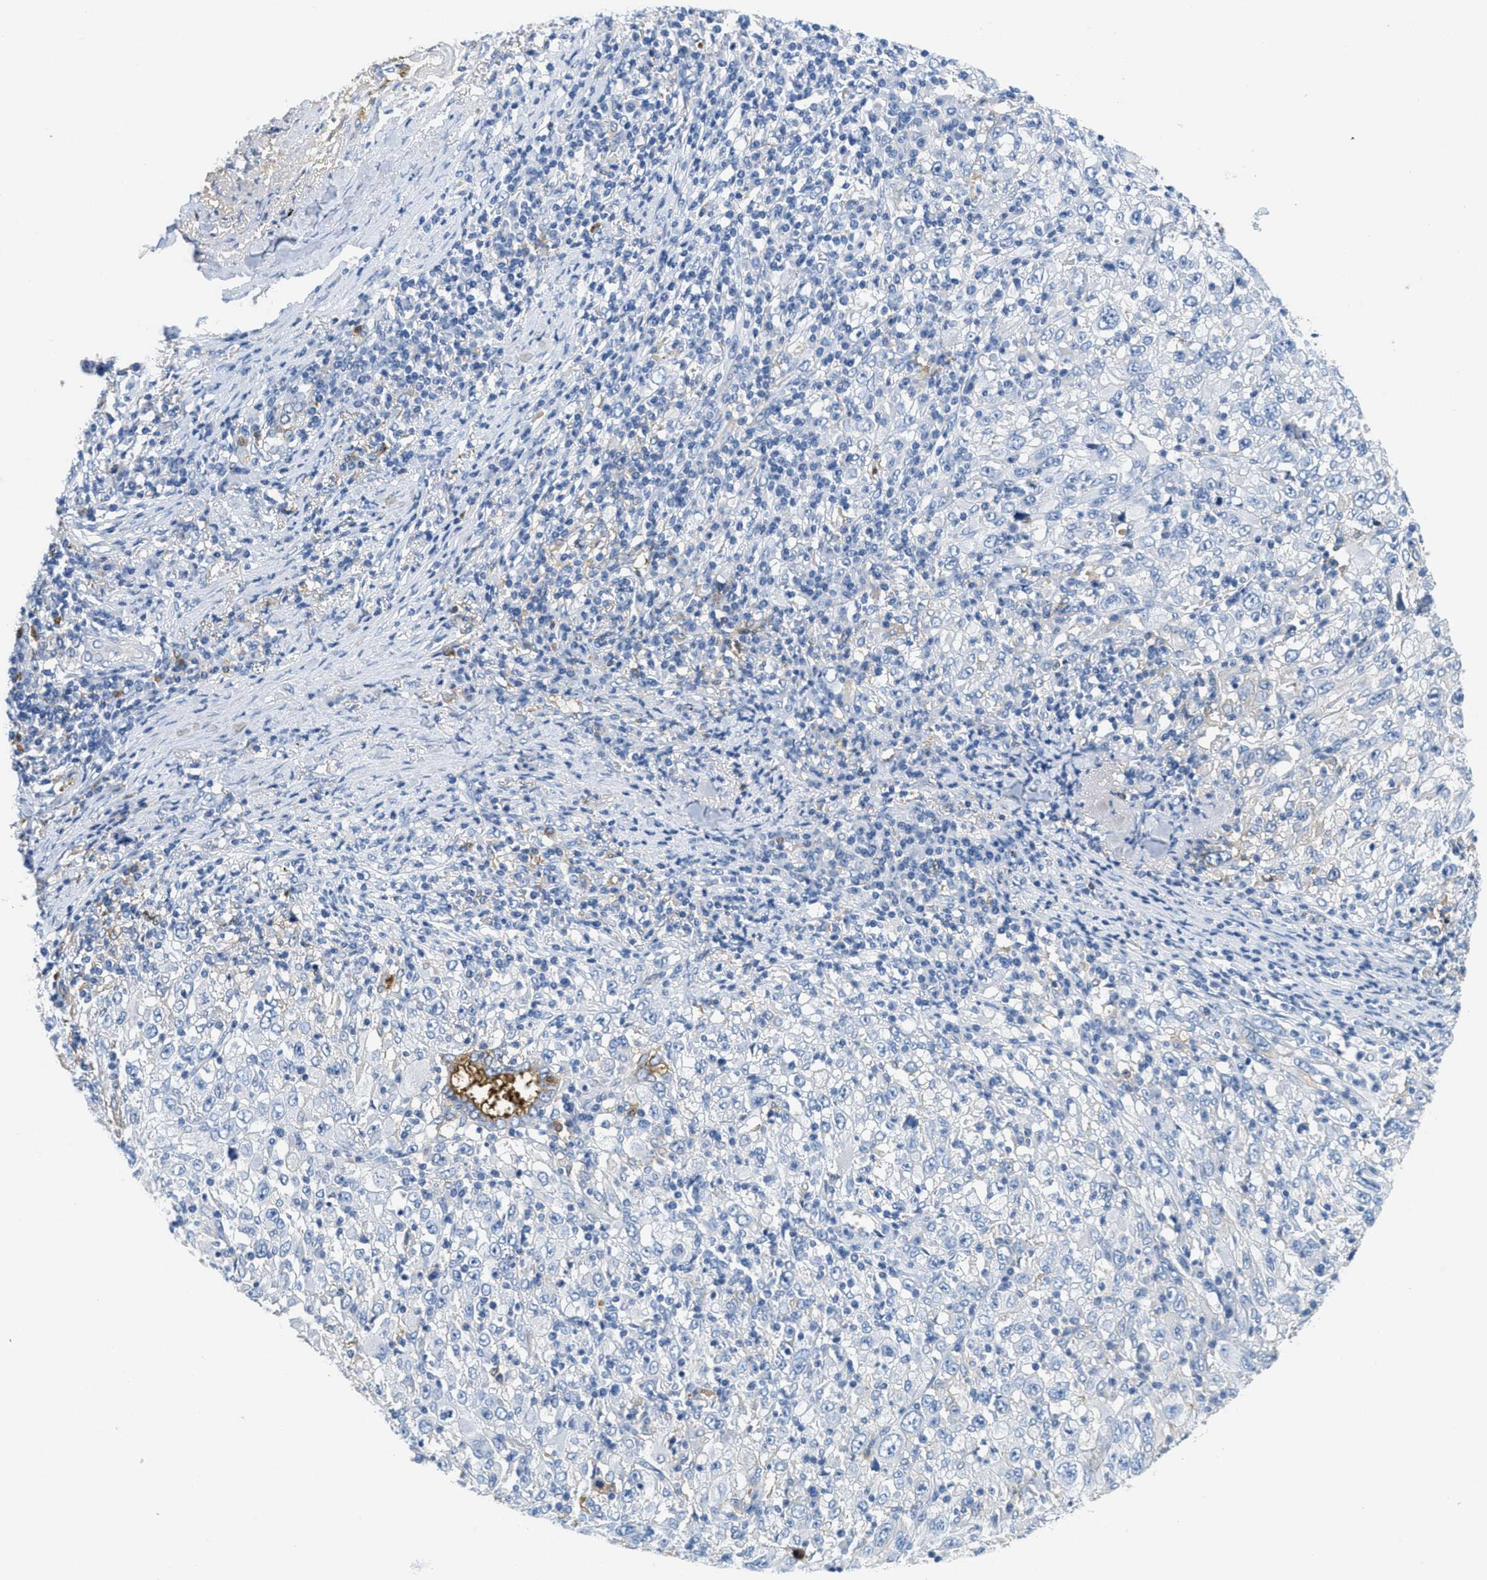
{"staining": {"intensity": "negative", "quantity": "none", "location": "none"}, "tissue": "melanoma", "cell_type": "Tumor cells", "image_type": "cancer", "snomed": [{"axis": "morphology", "description": "Malignant melanoma, Metastatic site"}, {"axis": "topography", "description": "Skin"}], "caption": "IHC histopathology image of neoplastic tissue: human melanoma stained with DAB reveals no significant protein expression in tumor cells.", "gene": "SERPINA1", "patient": {"sex": "female", "age": 56}}